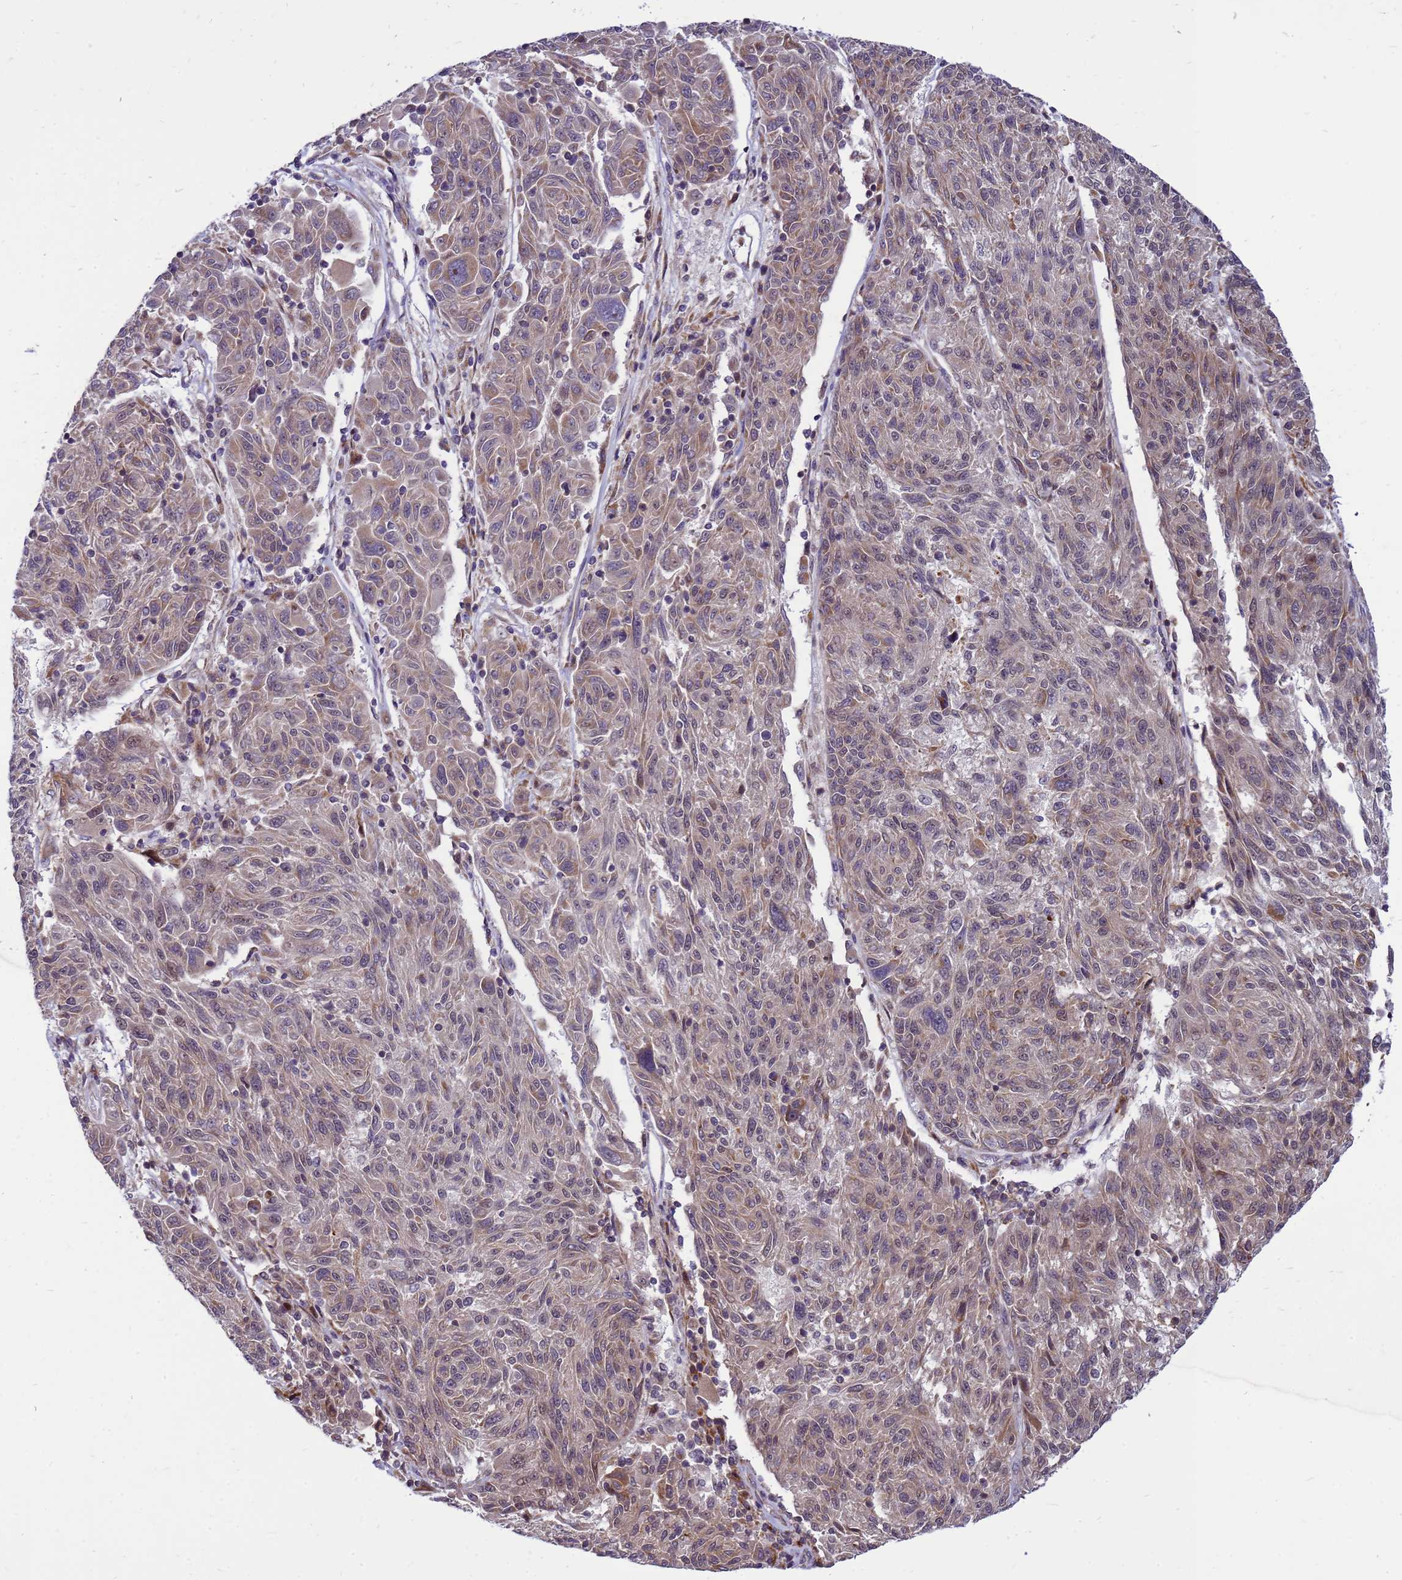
{"staining": {"intensity": "weak", "quantity": ">75%", "location": "cytoplasmic/membranous"}, "tissue": "melanoma", "cell_type": "Tumor cells", "image_type": "cancer", "snomed": [{"axis": "morphology", "description": "Malignant melanoma, NOS"}, {"axis": "topography", "description": "Skin"}], "caption": "An immunohistochemistry histopathology image of neoplastic tissue is shown. Protein staining in brown highlights weak cytoplasmic/membranous positivity in melanoma within tumor cells.", "gene": "C12orf43", "patient": {"sex": "male", "age": 53}}